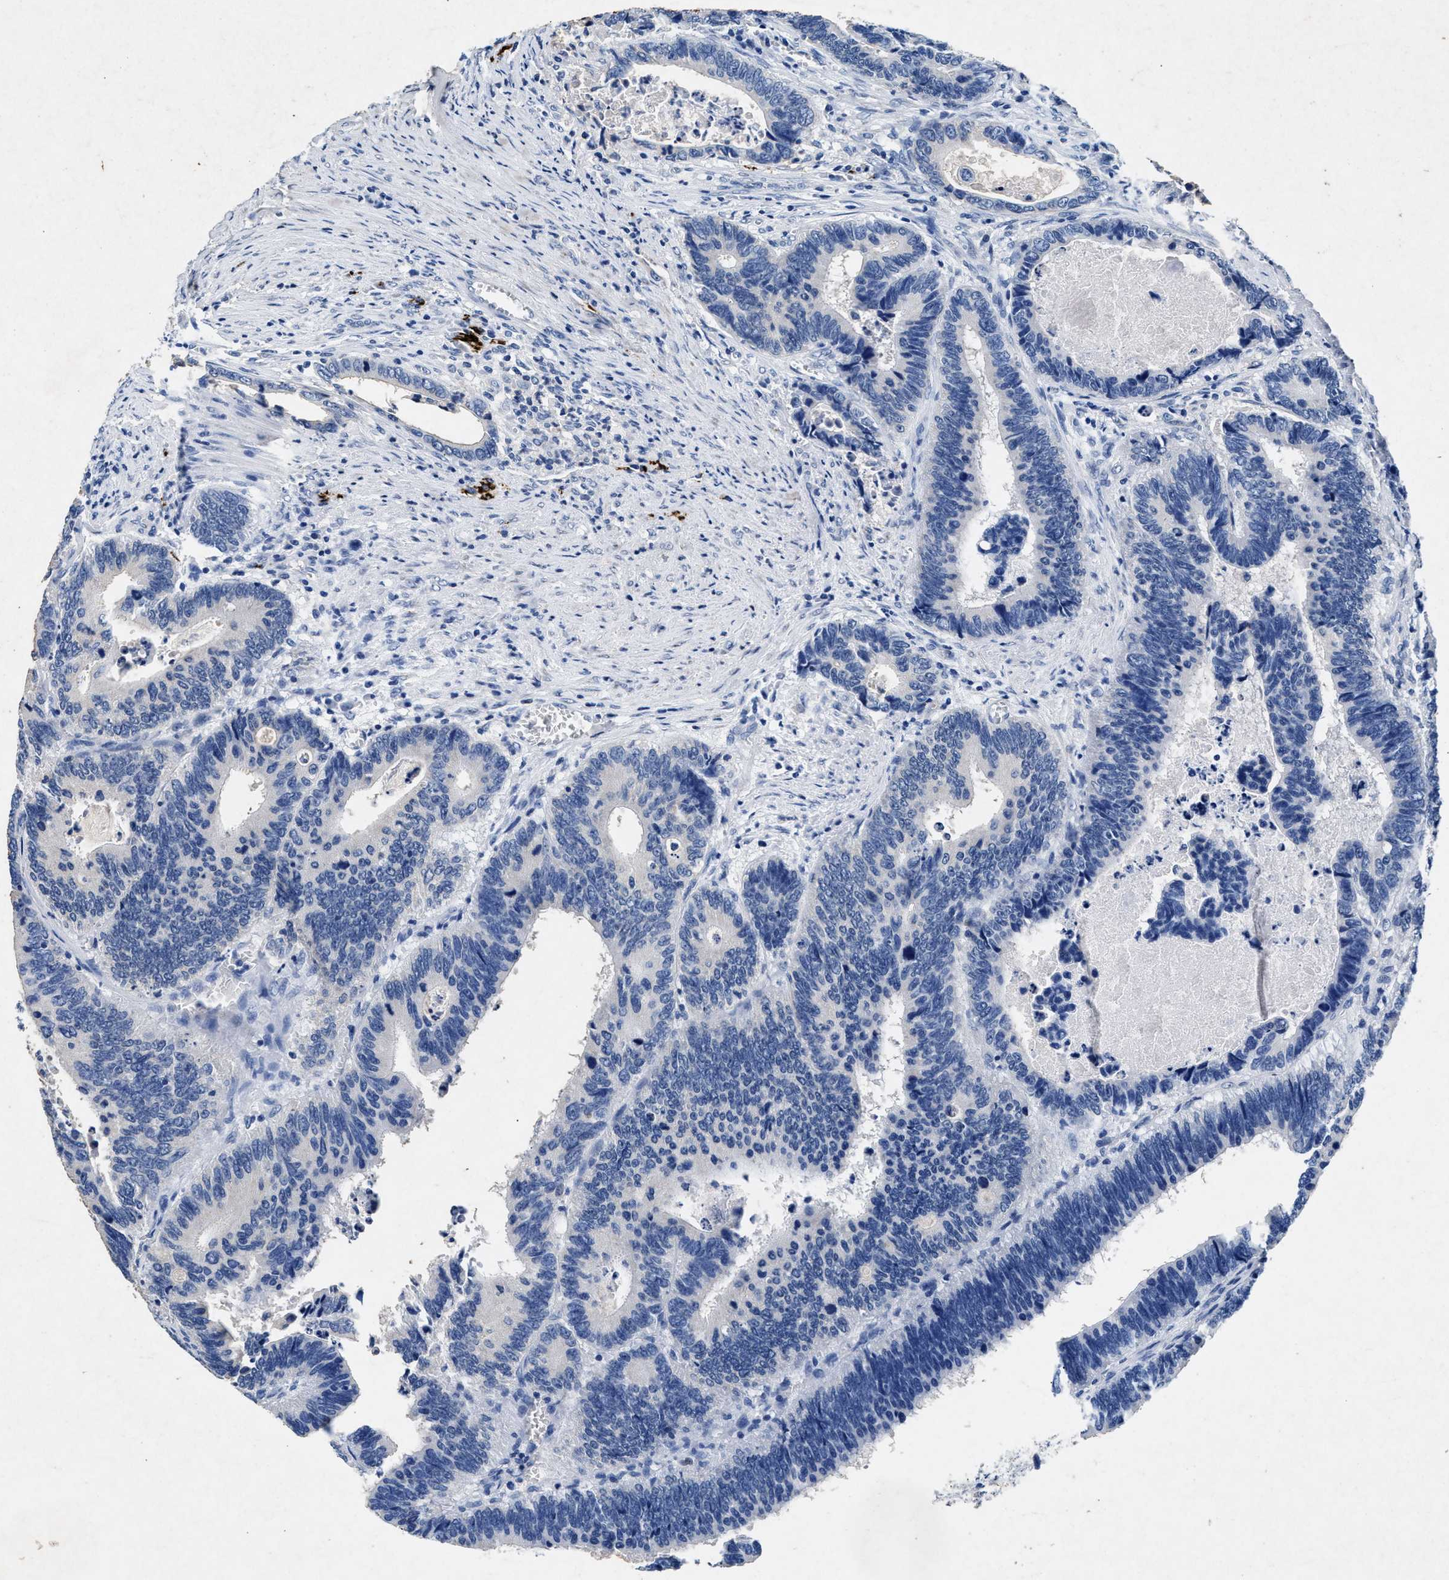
{"staining": {"intensity": "negative", "quantity": "none", "location": "none"}, "tissue": "colorectal cancer", "cell_type": "Tumor cells", "image_type": "cancer", "snomed": [{"axis": "morphology", "description": "Adenocarcinoma, NOS"}, {"axis": "topography", "description": "Colon"}], "caption": "An image of human colorectal cancer is negative for staining in tumor cells.", "gene": "MAP6", "patient": {"sex": "male", "age": 72}}